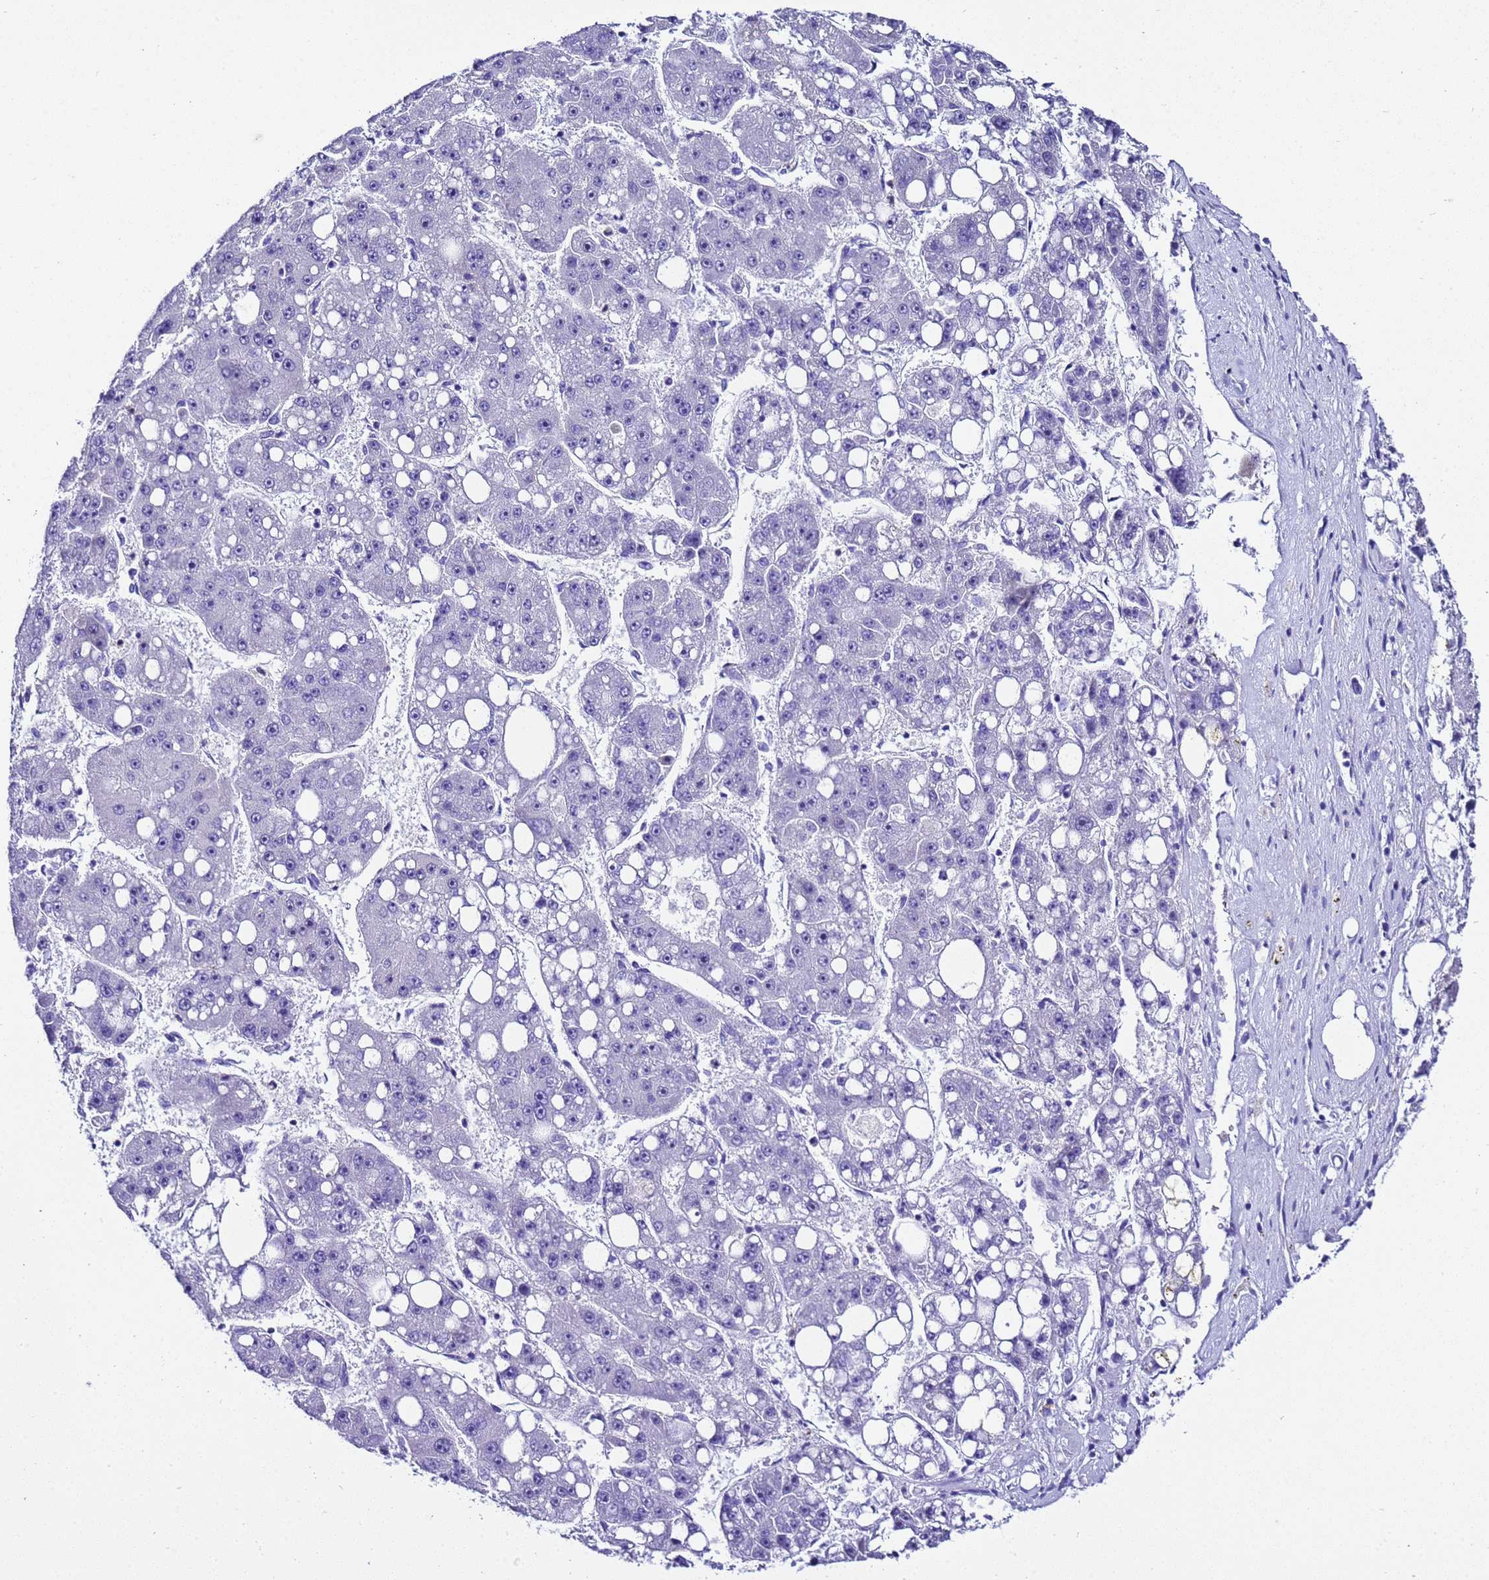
{"staining": {"intensity": "negative", "quantity": "none", "location": "none"}, "tissue": "liver cancer", "cell_type": "Tumor cells", "image_type": "cancer", "snomed": [{"axis": "morphology", "description": "Carcinoma, Hepatocellular, NOS"}, {"axis": "topography", "description": "Liver"}], "caption": "Tumor cells show no significant positivity in hepatocellular carcinoma (liver). (DAB immunohistochemistry (IHC) visualized using brightfield microscopy, high magnification).", "gene": "UGT2B10", "patient": {"sex": "female", "age": 61}}